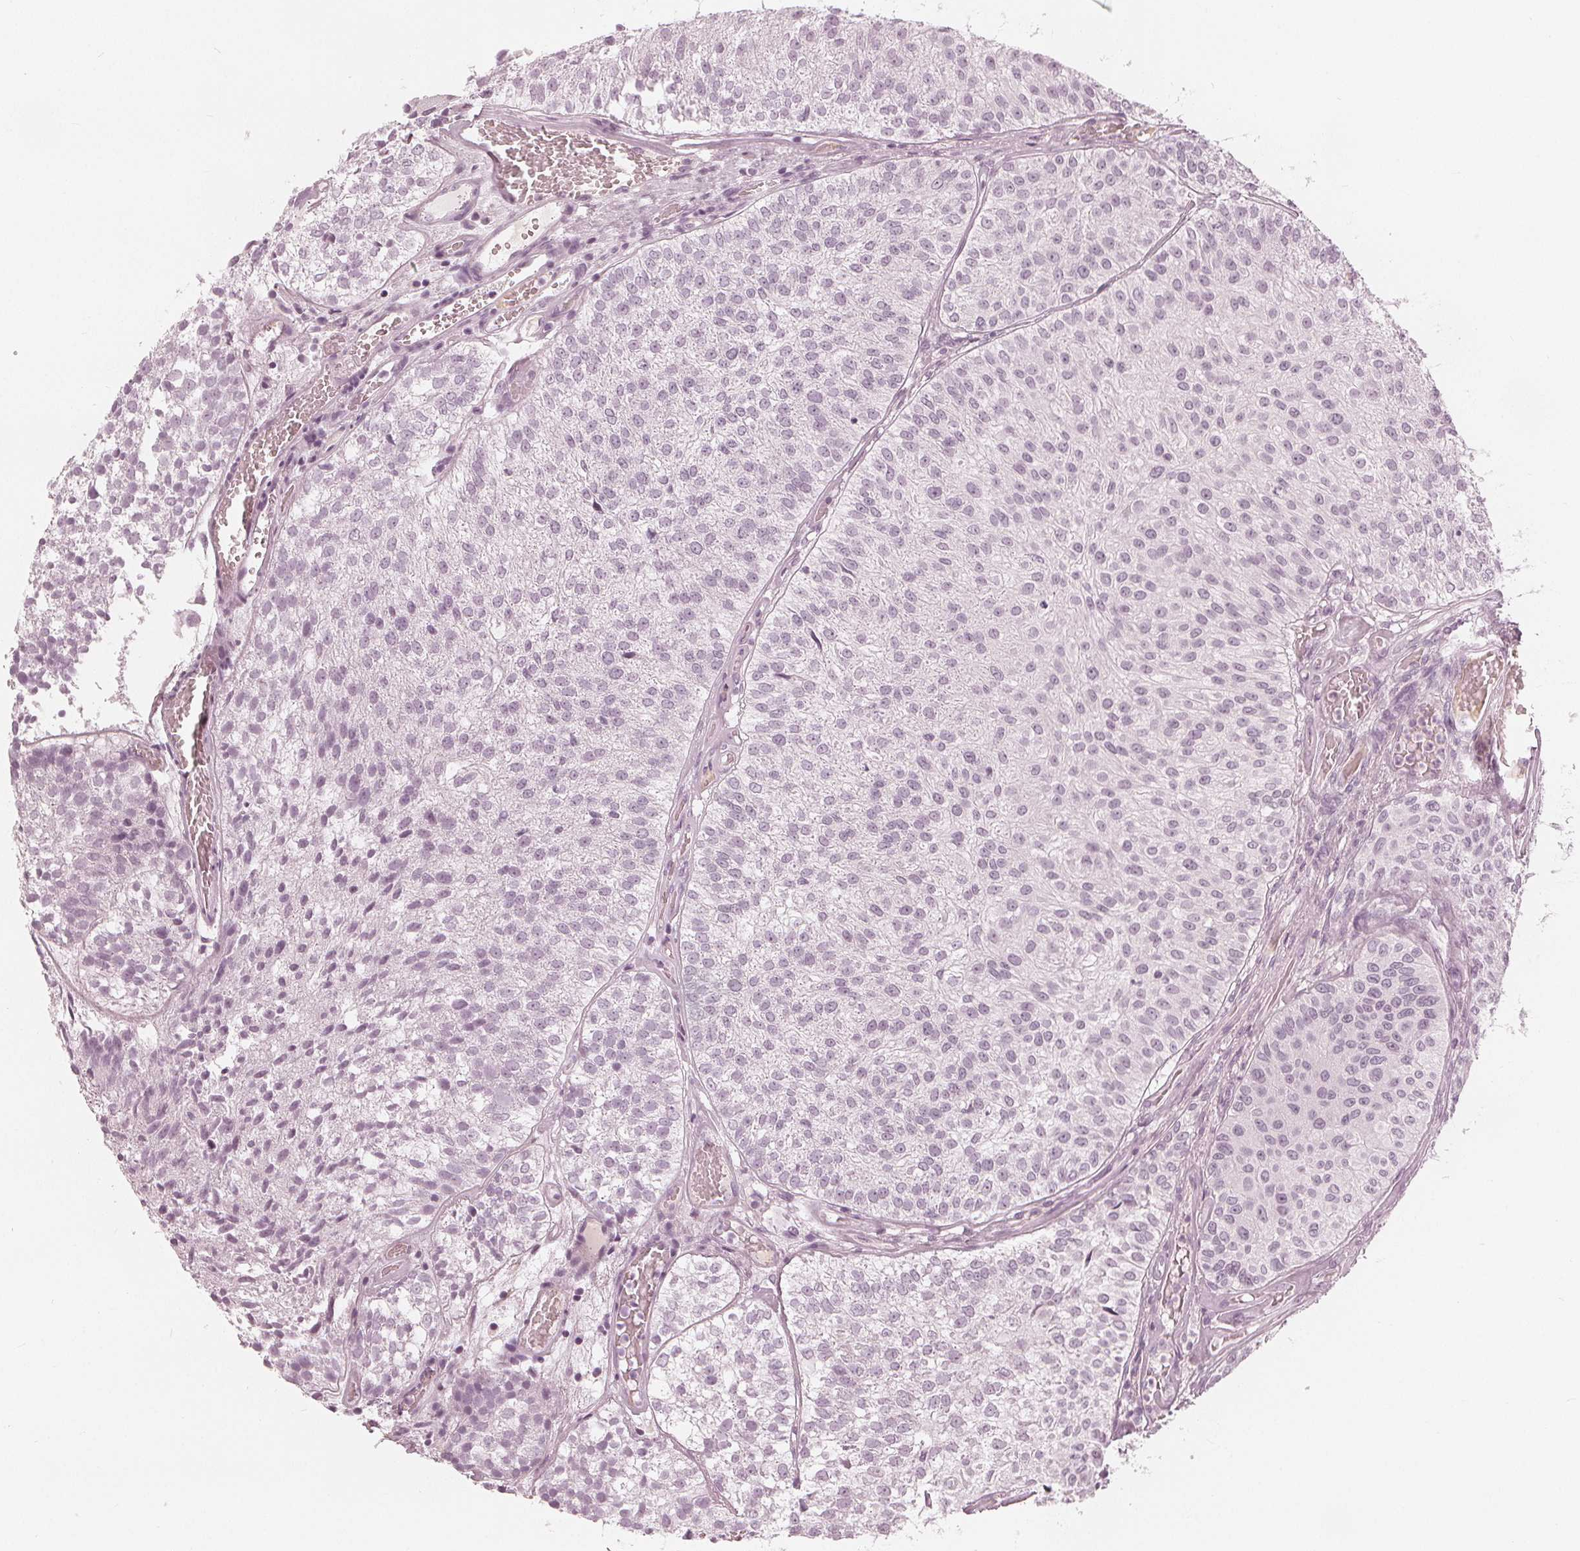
{"staining": {"intensity": "negative", "quantity": "none", "location": "none"}, "tissue": "urothelial cancer", "cell_type": "Tumor cells", "image_type": "cancer", "snomed": [{"axis": "morphology", "description": "Urothelial carcinoma, Low grade"}, {"axis": "topography", "description": "Urinary bladder"}], "caption": "The IHC photomicrograph has no significant expression in tumor cells of urothelial carcinoma (low-grade) tissue.", "gene": "PAEP", "patient": {"sex": "female", "age": 87}}